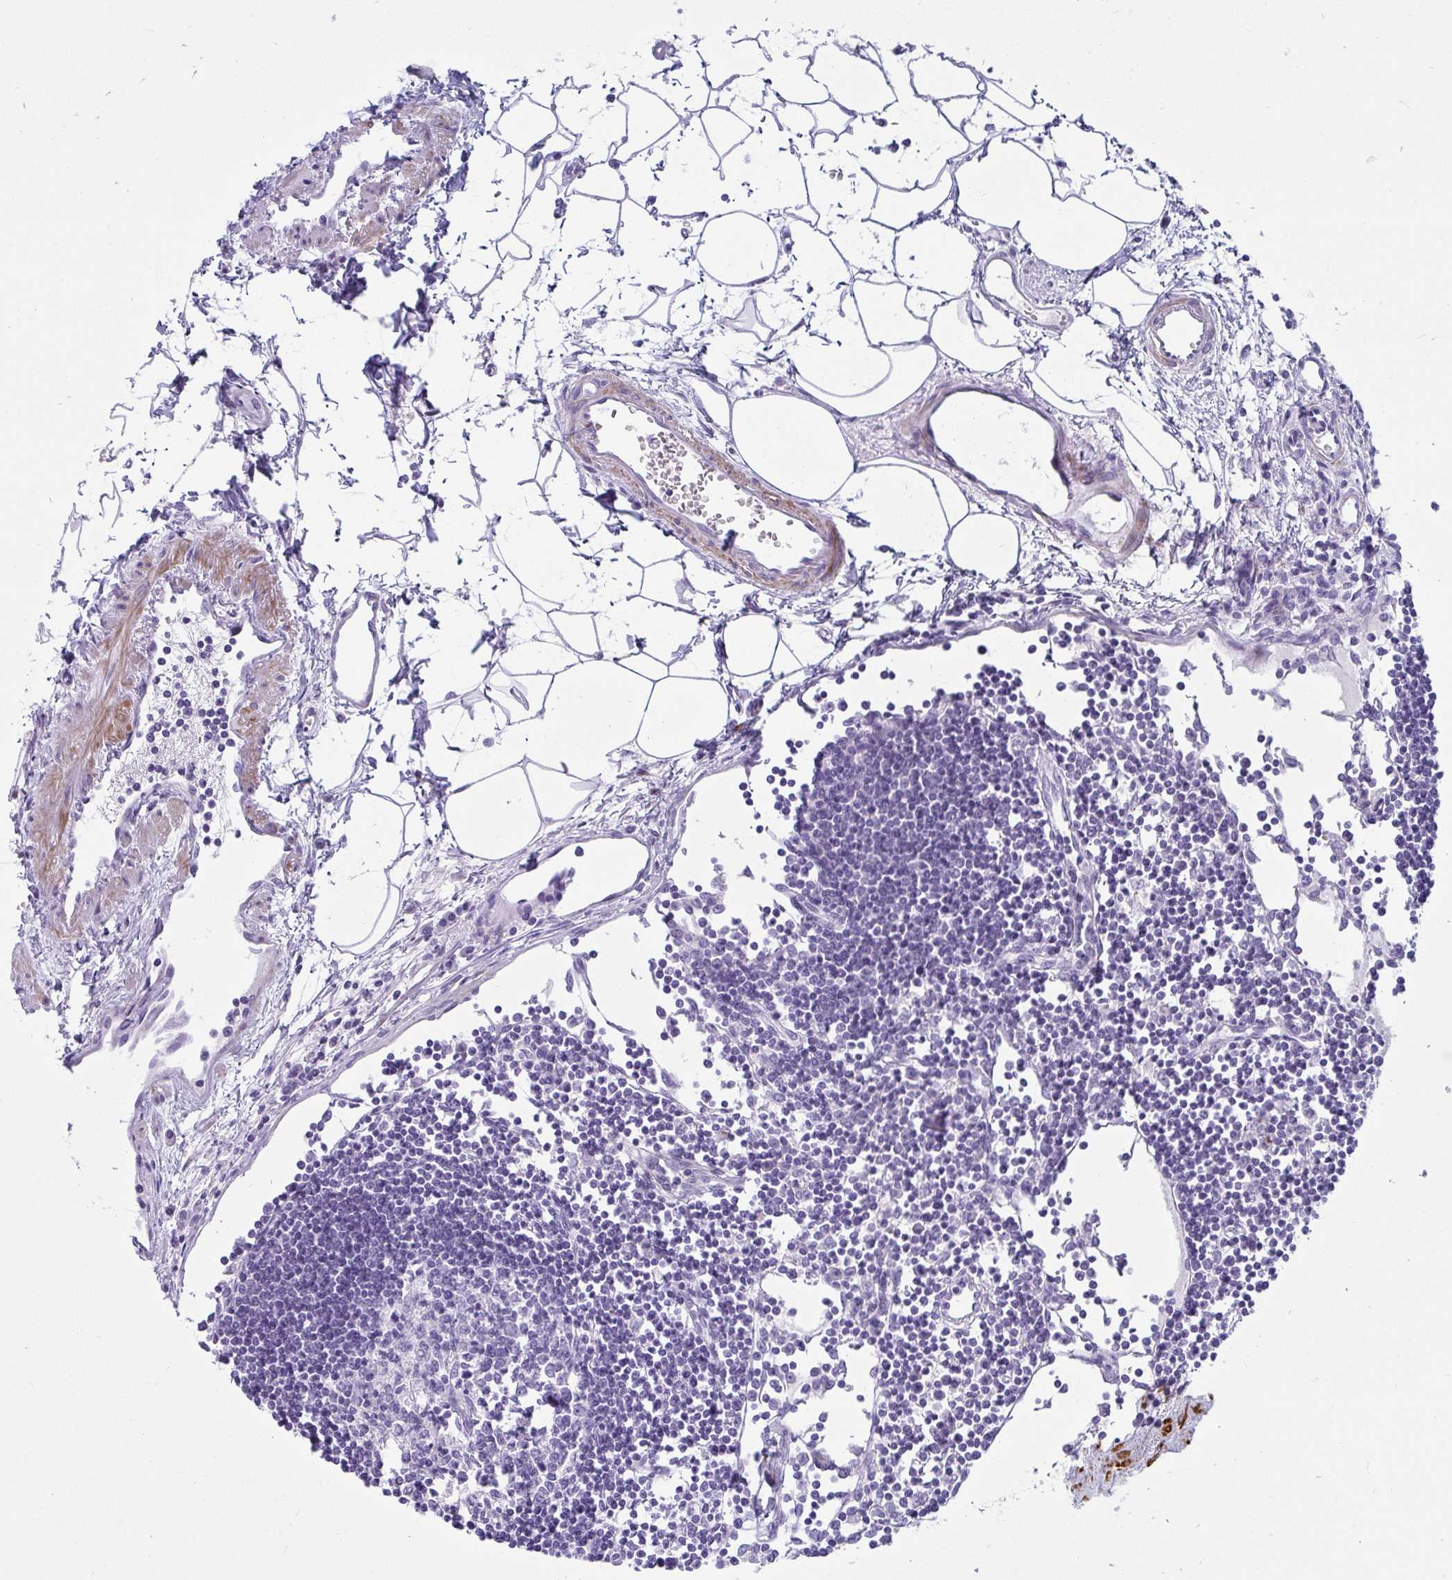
{"staining": {"intensity": "negative", "quantity": "none", "location": "none"}, "tissue": "lymph node", "cell_type": "Germinal center cells", "image_type": "normal", "snomed": [{"axis": "morphology", "description": "Normal tissue, NOS"}, {"axis": "topography", "description": "Lymph node"}], "caption": "A high-resolution image shows immunohistochemistry (IHC) staining of unremarkable lymph node, which exhibits no significant staining in germinal center cells.", "gene": "GRXCR2", "patient": {"sex": "female", "age": 65}}